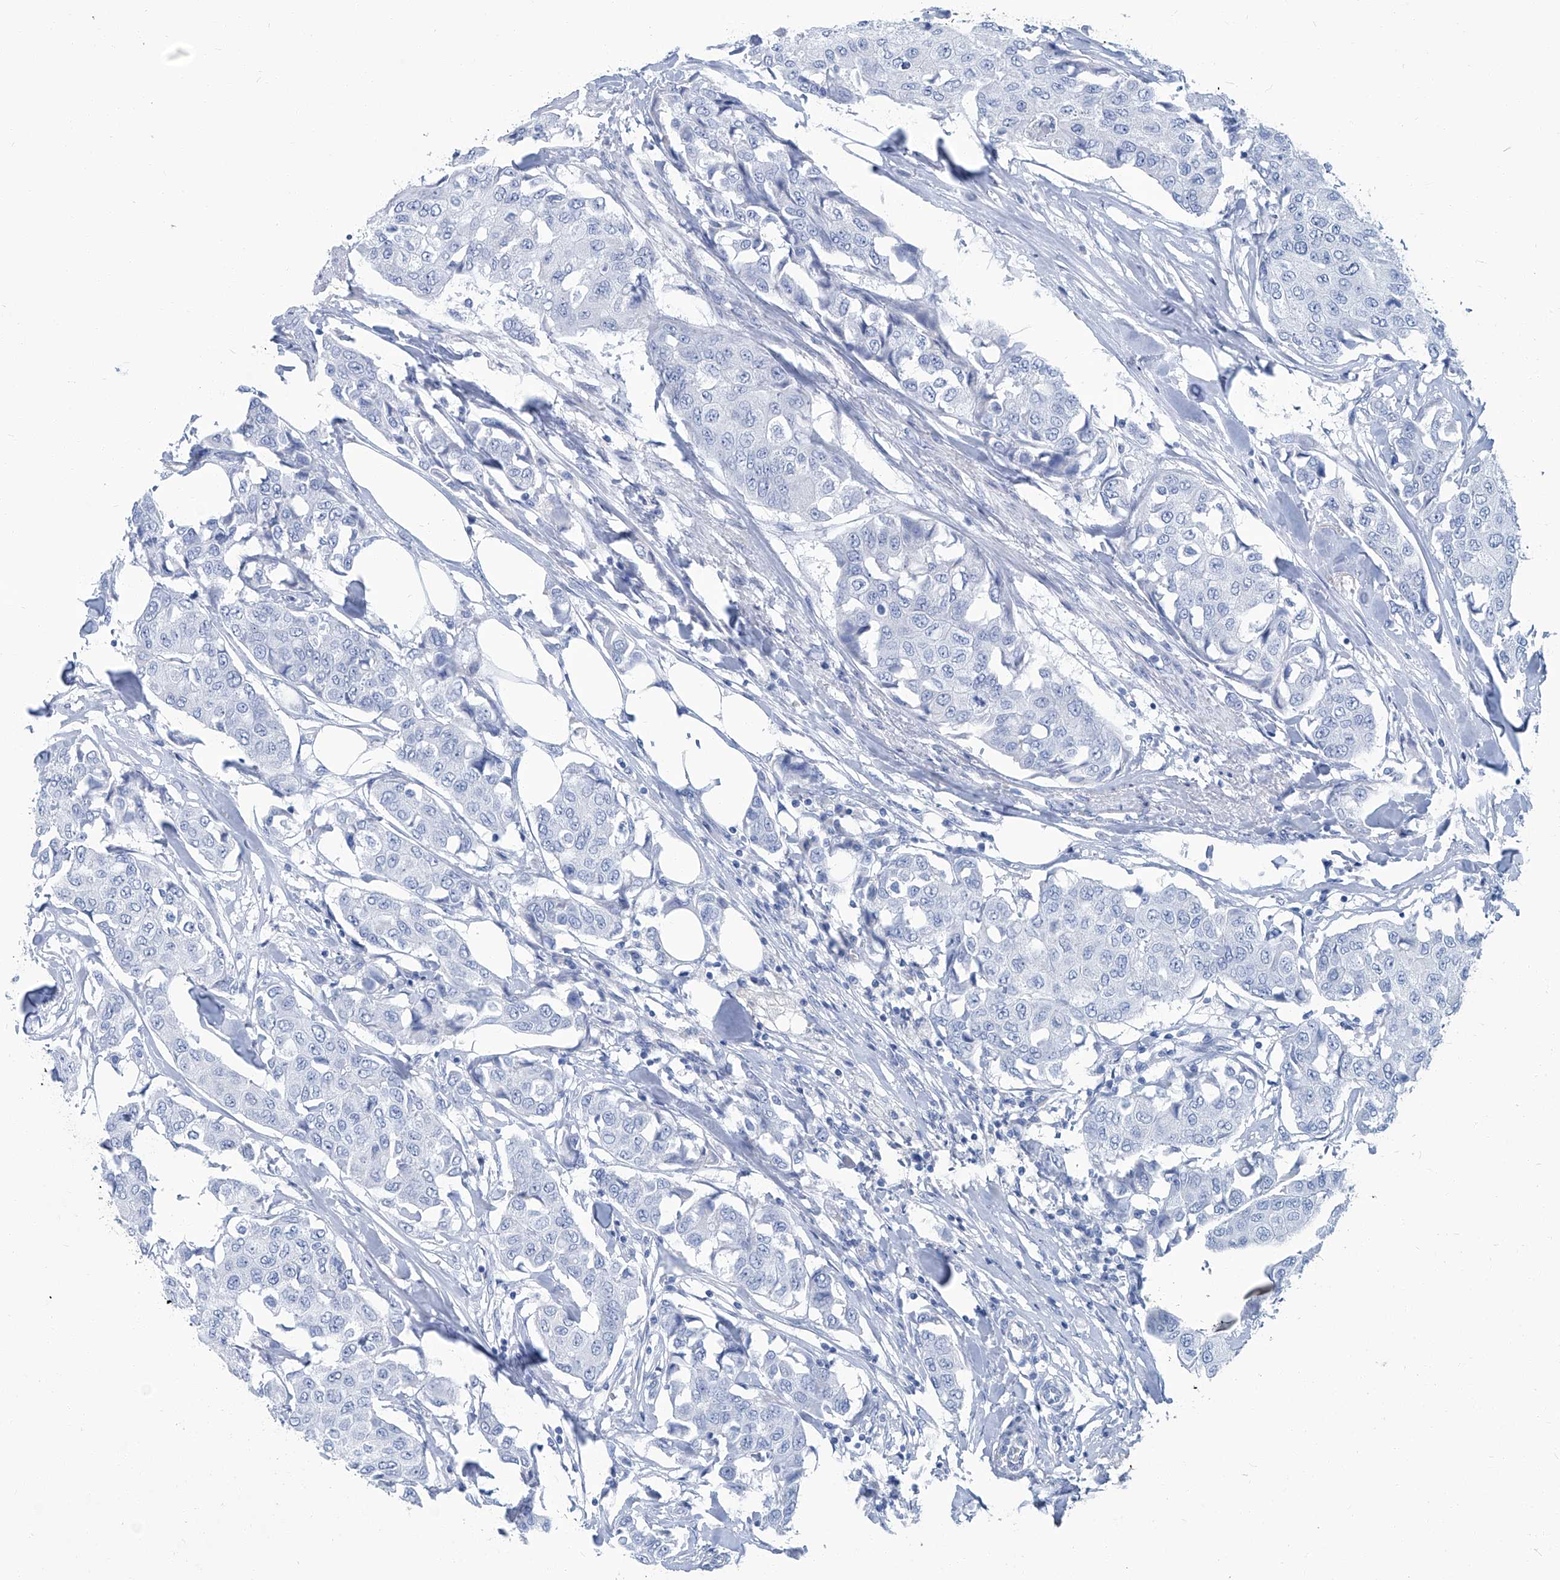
{"staining": {"intensity": "negative", "quantity": "none", "location": "none"}, "tissue": "breast cancer", "cell_type": "Tumor cells", "image_type": "cancer", "snomed": [{"axis": "morphology", "description": "Duct carcinoma"}, {"axis": "topography", "description": "Breast"}], "caption": "Immunohistochemical staining of intraductal carcinoma (breast) reveals no significant positivity in tumor cells.", "gene": "PFKL", "patient": {"sex": "female", "age": 80}}